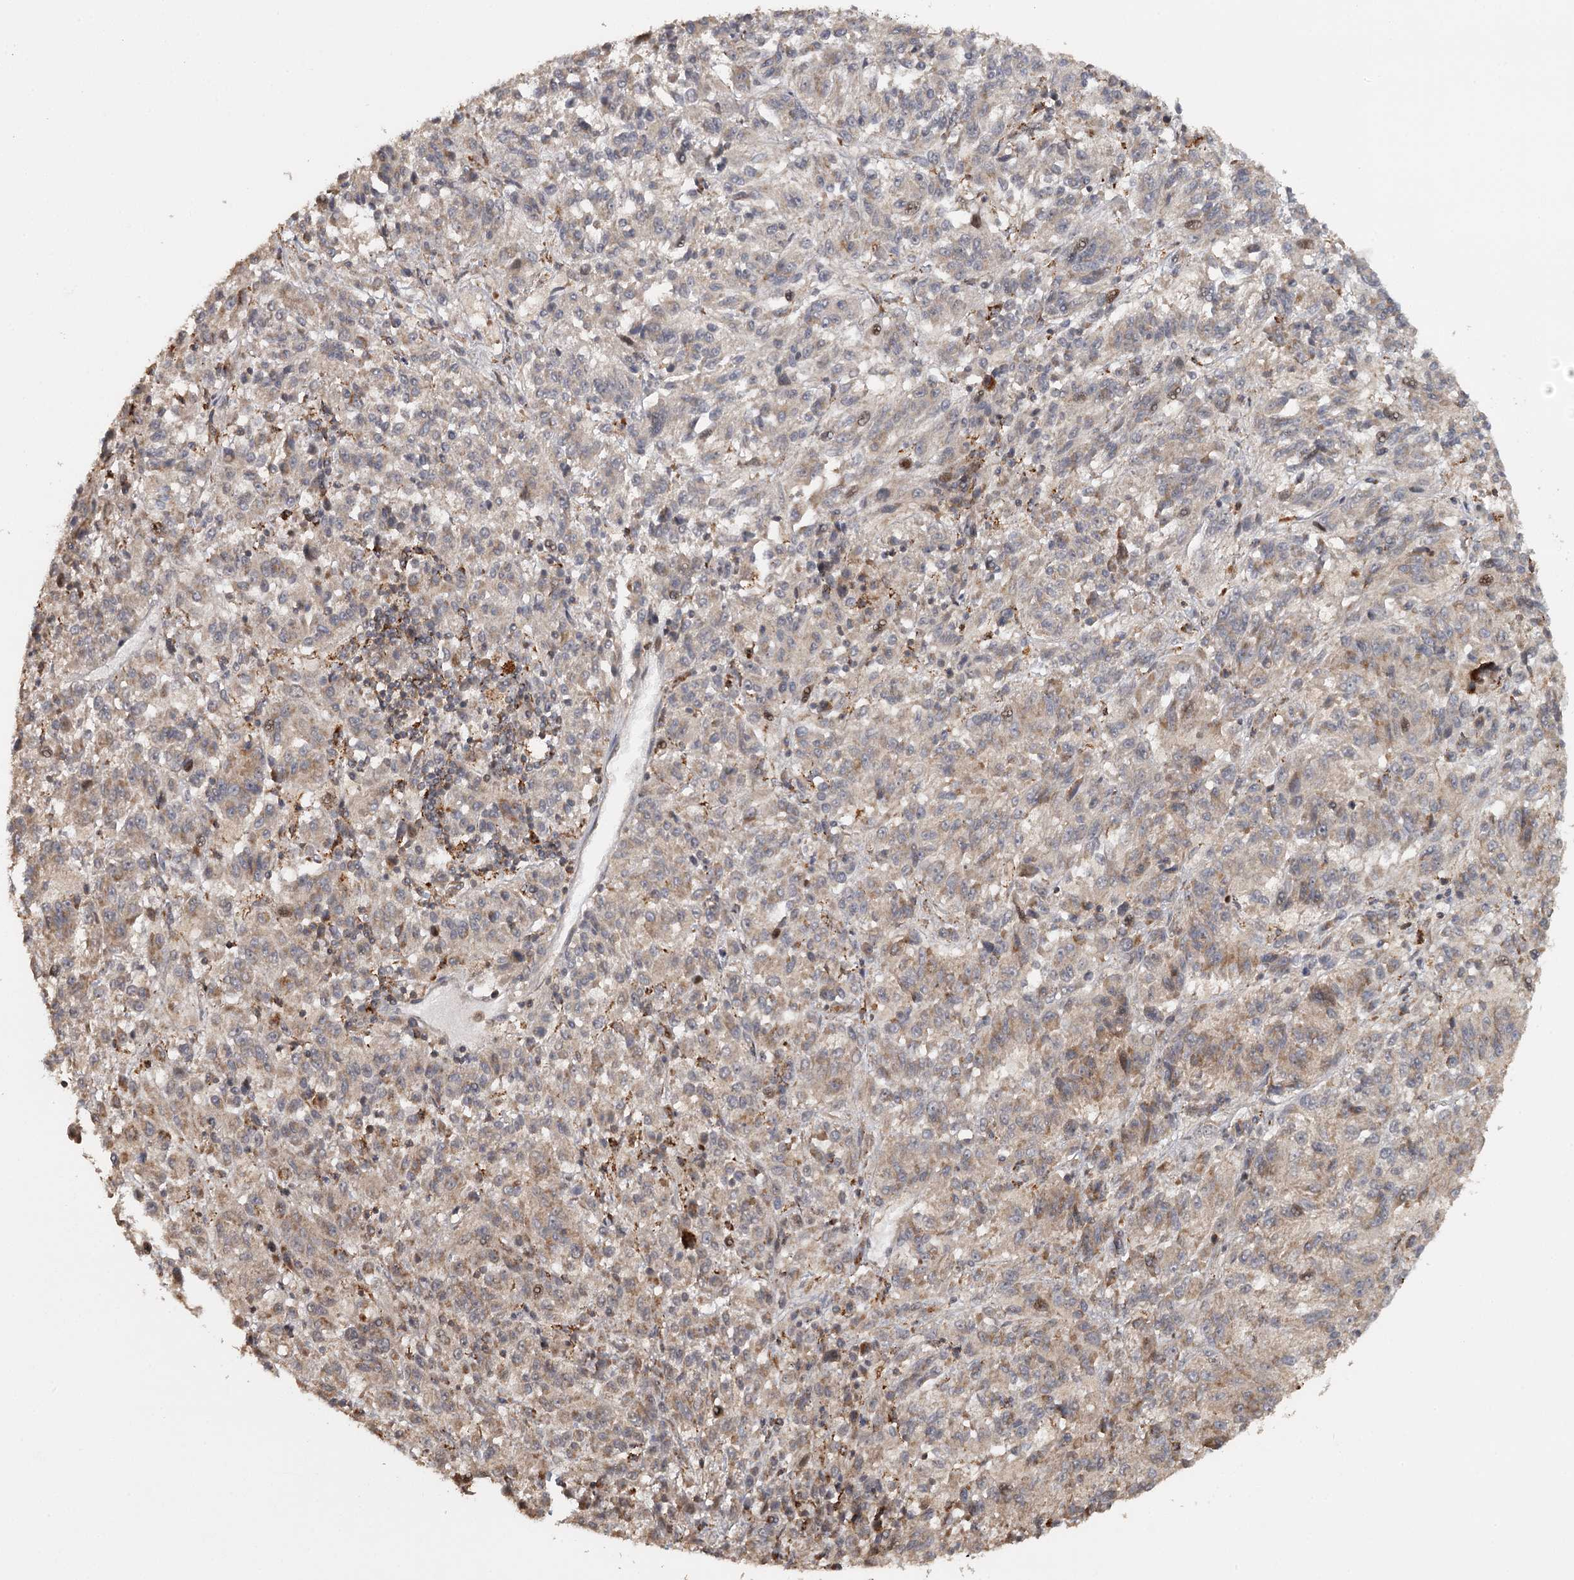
{"staining": {"intensity": "negative", "quantity": "none", "location": "none"}, "tissue": "melanoma", "cell_type": "Tumor cells", "image_type": "cancer", "snomed": [{"axis": "morphology", "description": "Malignant melanoma, Metastatic site"}, {"axis": "topography", "description": "Lung"}], "caption": "High power microscopy micrograph of an immunohistochemistry (IHC) image of melanoma, revealing no significant positivity in tumor cells.", "gene": "FAXC", "patient": {"sex": "male", "age": 64}}